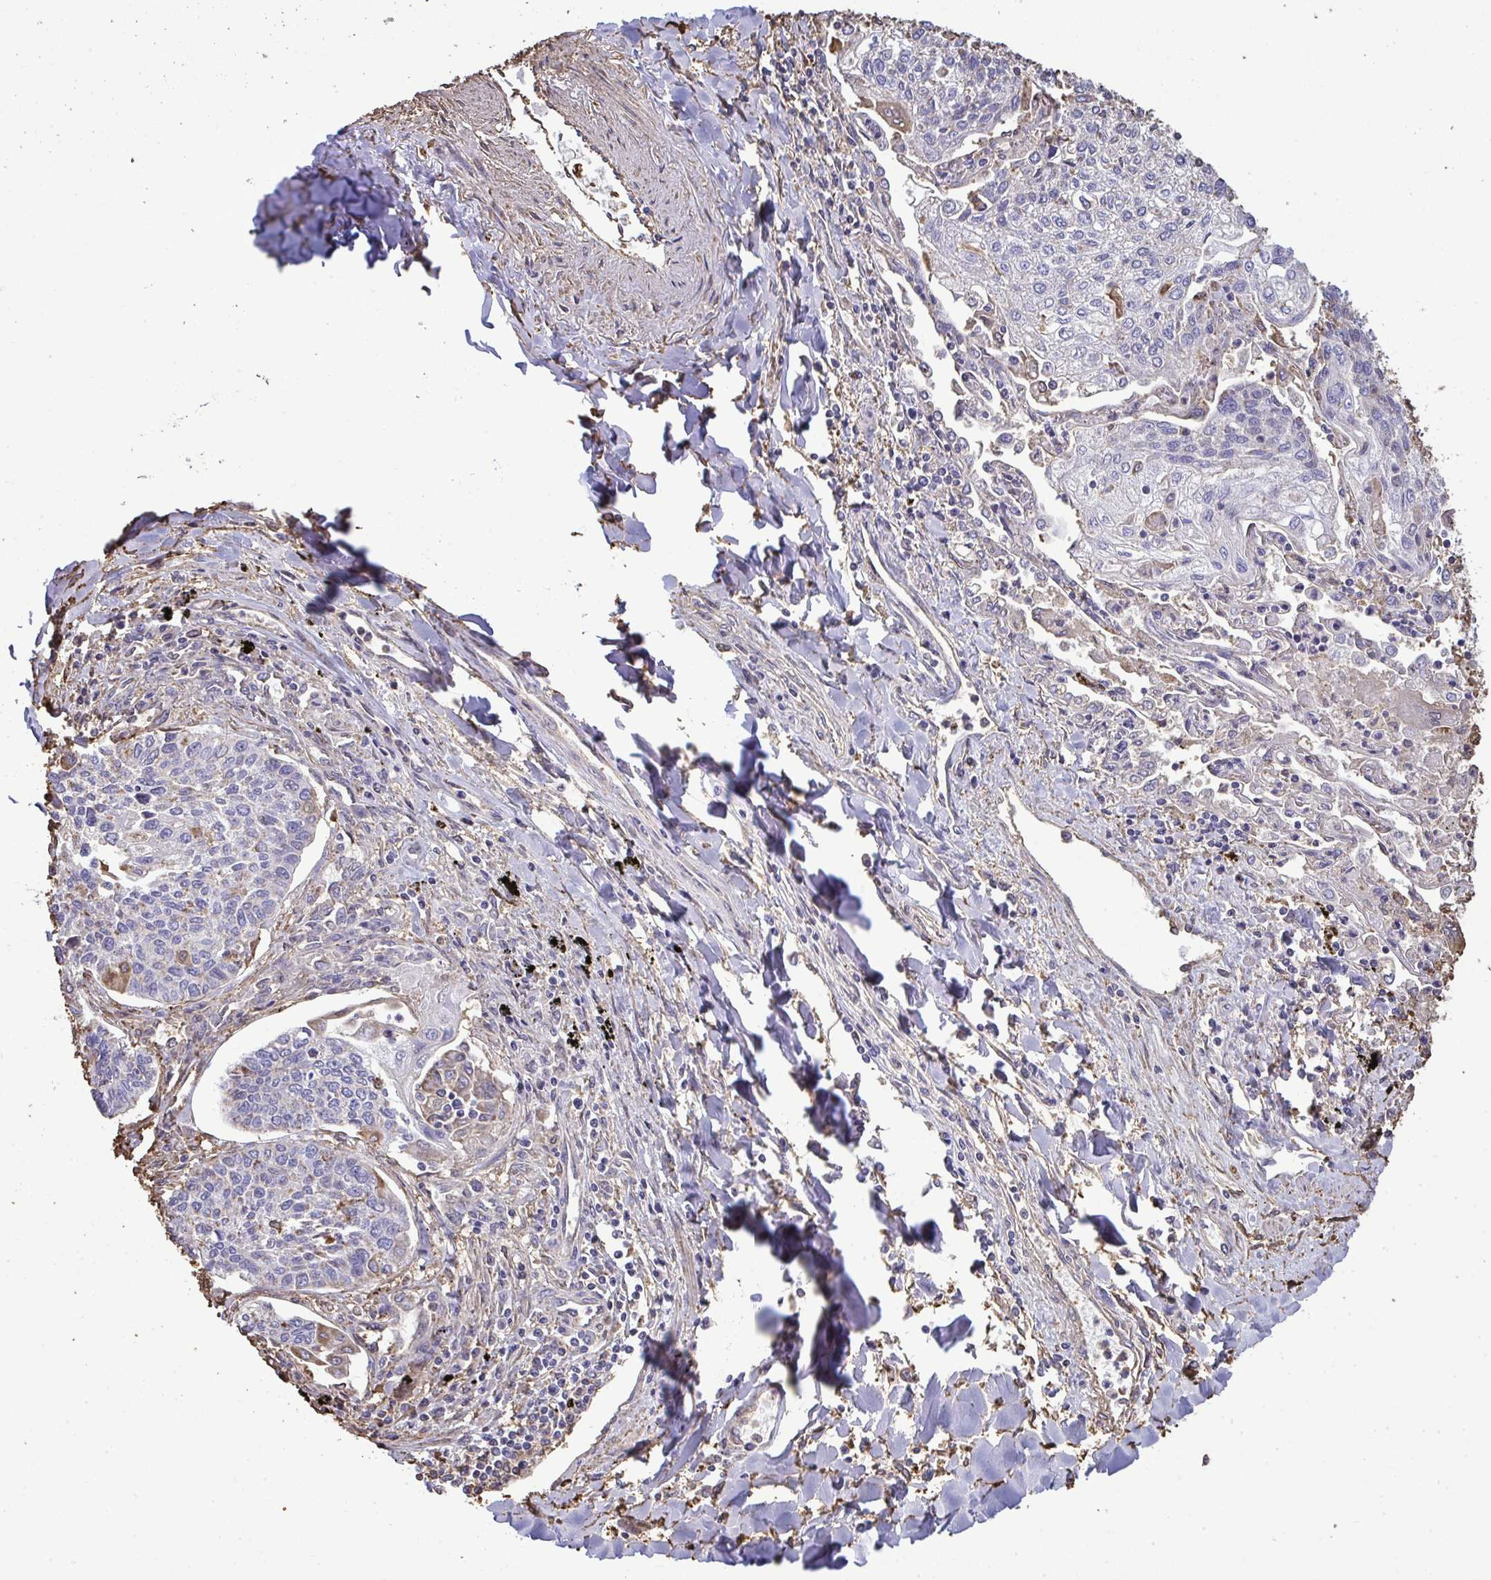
{"staining": {"intensity": "negative", "quantity": "none", "location": "none"}, "tissue": "lung cancer", "cell_type": "Tumor cells", "image_type": "cancer", "snomed": [{"axis": "morphology", "description": "Squamous cell carcinoma, NOS"}, {"axis": "topography", "description": "Lung"}], "caption": "DAB immunohistochemical staining of lung cancer (squamous cell carcinoma) exhibits no significant staining in tumor cells. (Immunohistochemistry (ihc), brightfield microscopy, high magnification).", "gene": "ANXA5", "patient": {"sex": "male", "age": 74}}